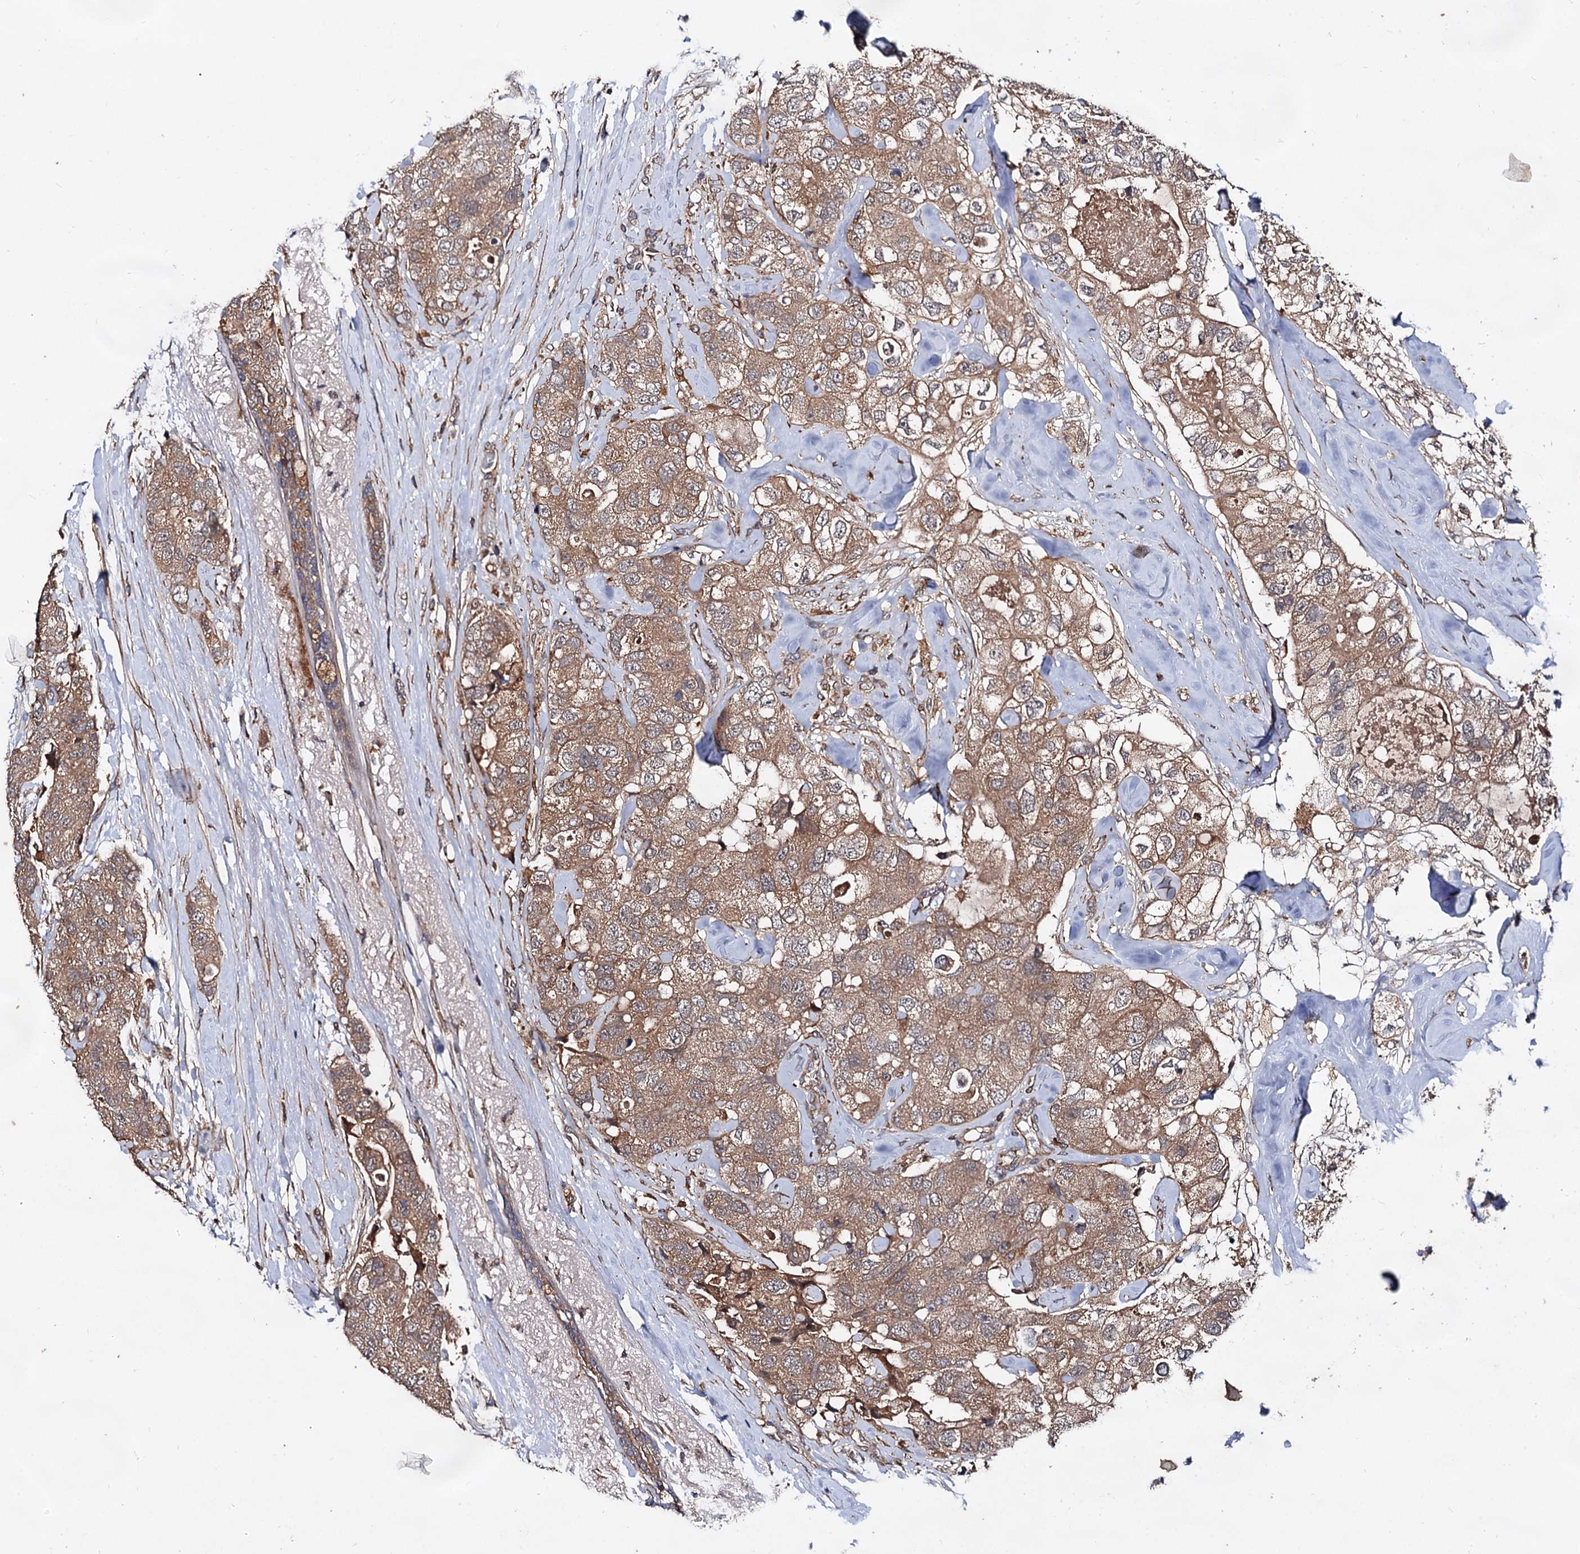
{"staining": {"intensity": "moderate", "quantity": ">75%", "location": "cytoplasmic/membranous"}, "tissue": "breast cancer", "cell_type": "Tumor cells", "image_type": "cancer", "snomed": [{"axis": "morphology", "description": "Duct carcinoma"}, {"axis": "topography", "description": "Breast"}], "caption": "This histopathology image exhibits immunohistochemistry (IHC) staining of breast invasive ductal carcinoma, with medium moderate cytoplasmic/membranous positivity in approximately >75% of tumor cells.", "gene": "TEX9", "patient": {"sex": "female", "age": 62}}